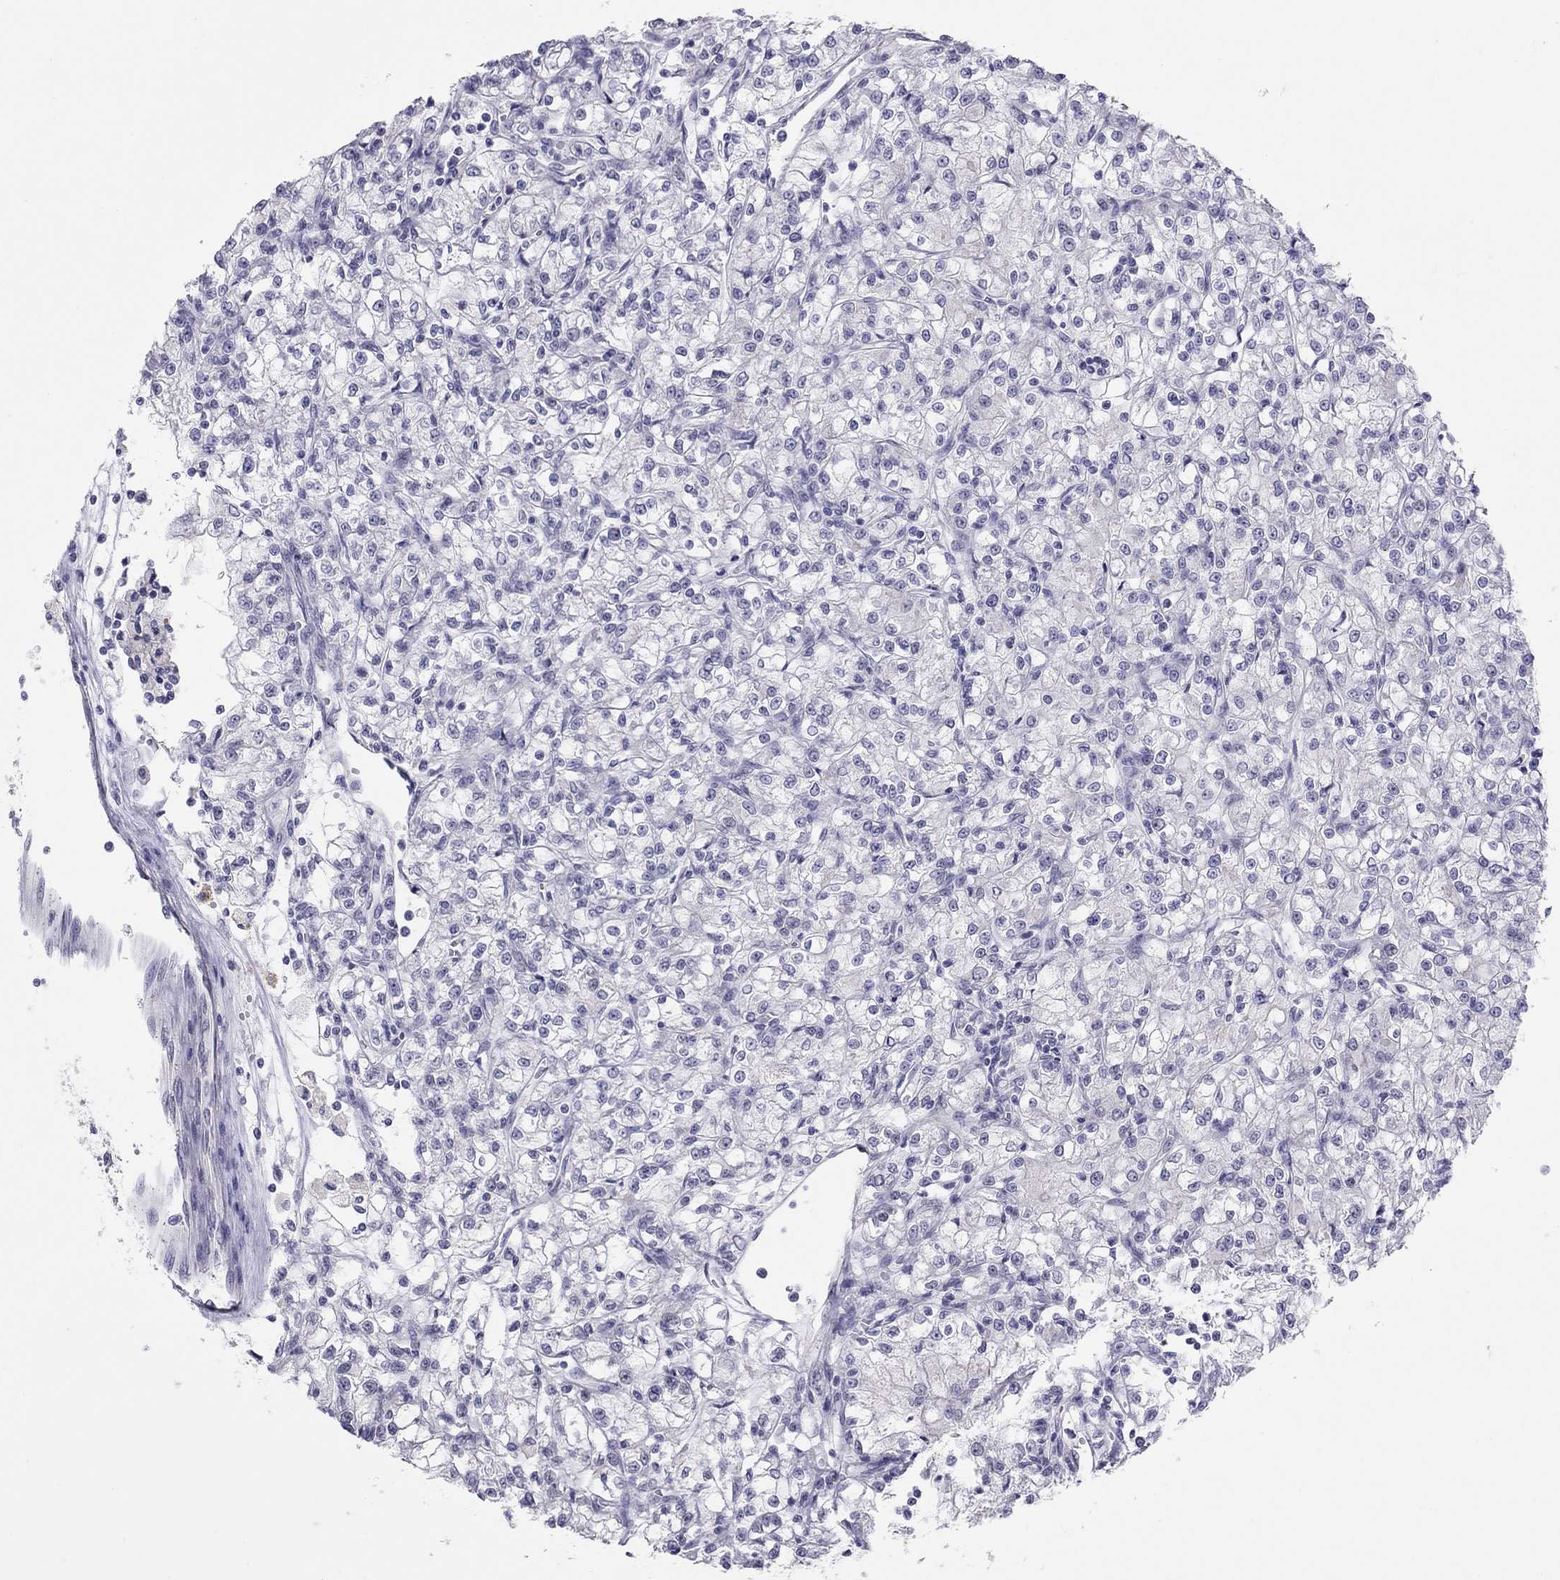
{"staining": {"intensity": "negative", "quantity": "none", "location": "none"}, "tissue": "renal cancer", "cell_type": "Tumor cells", "image_type": "cancer", "snomed": [{"axis": "morphology", "description": "Adenocarcinoma, NOS"}, {"axis": "topography", "description": "Kidney"}], "caption": "This is an immunohistochemistry photomicrograph of human adenocarcinoma (renal). There is no staining in tumor cells.", "gene": "JHY", "patient": {"sex": "female", "age": 59}}